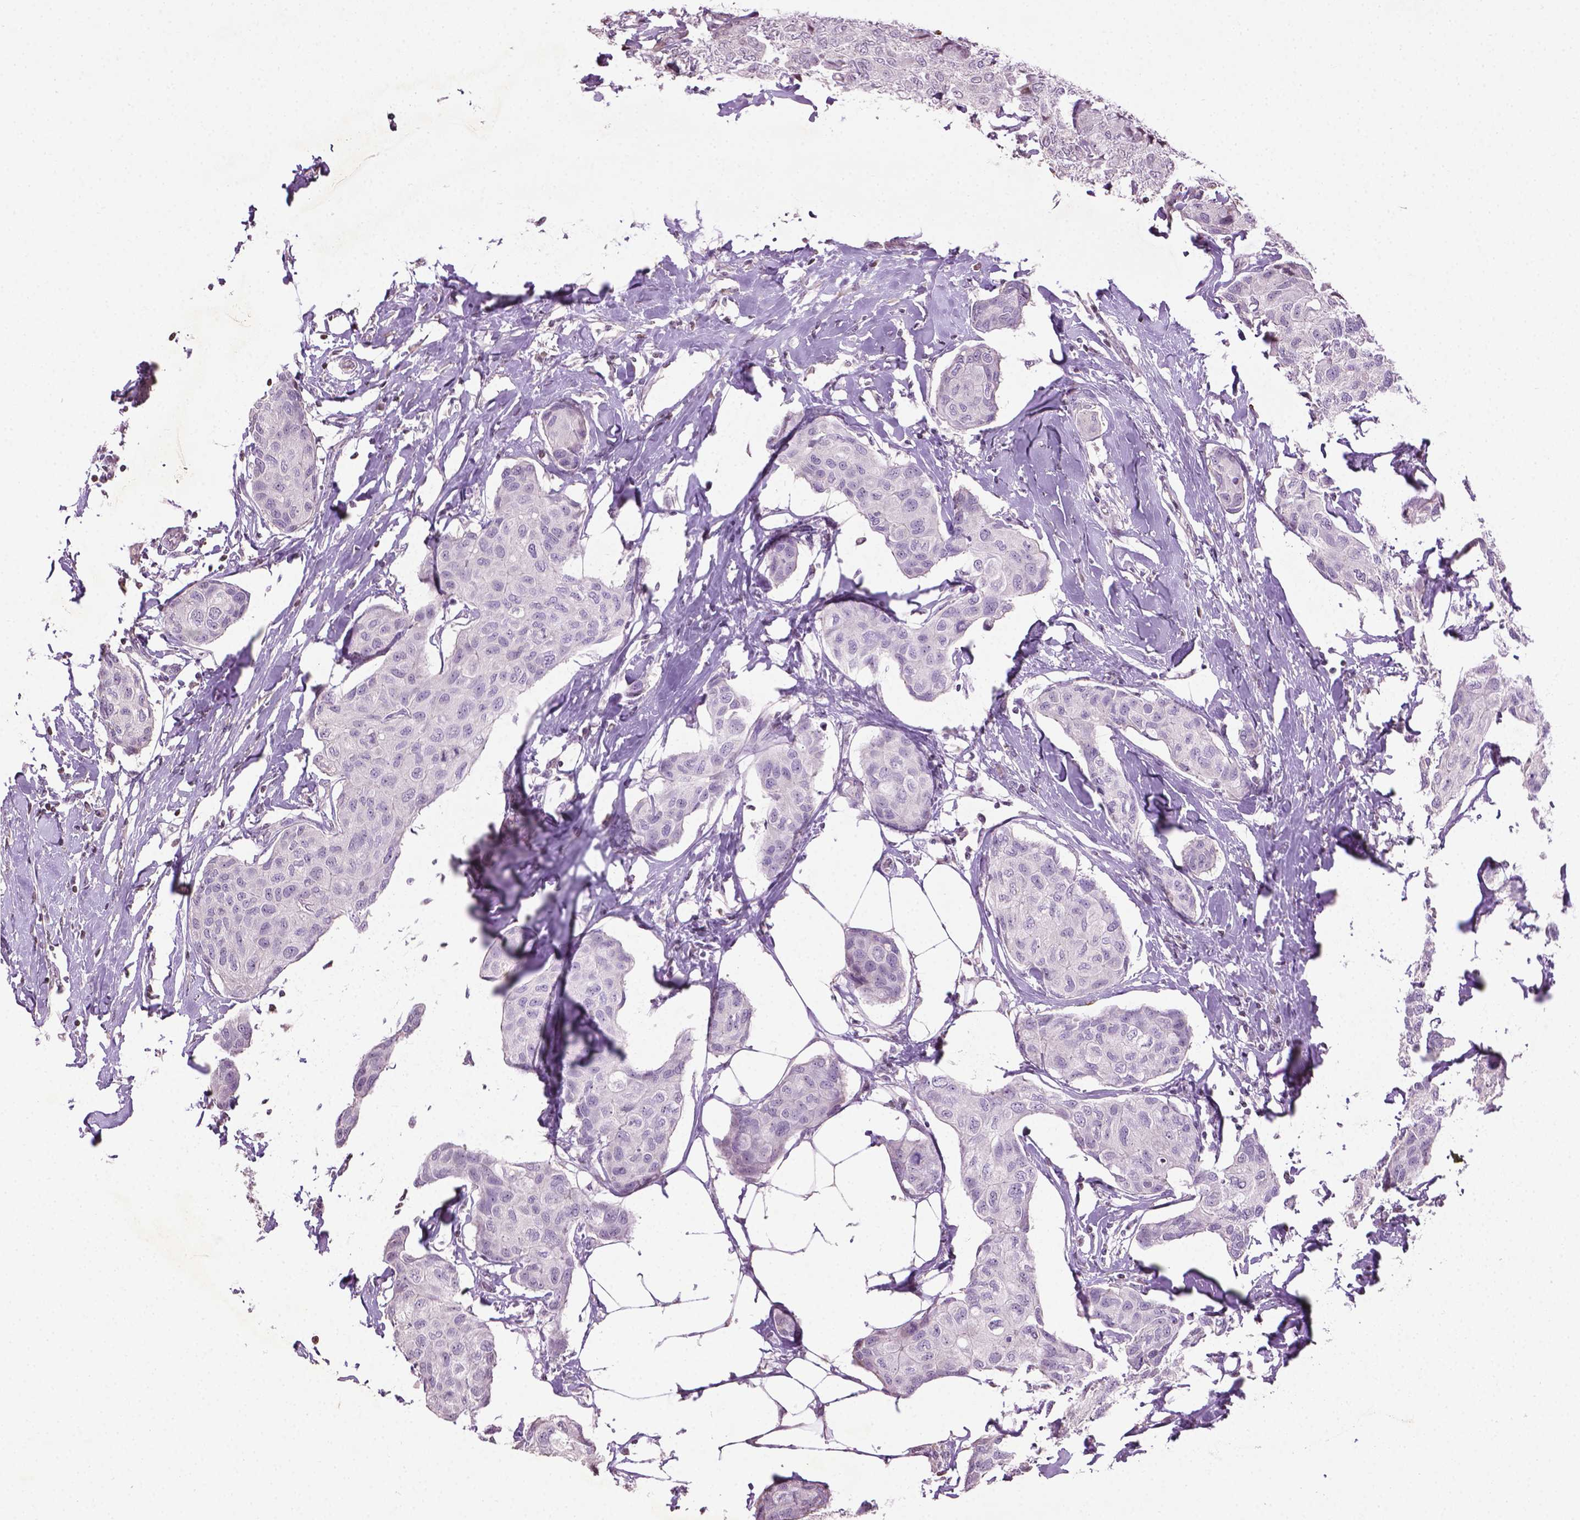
{"staining": {"intensity": "negative", "quantity": "none", "location": "none"}, "tissue": "breast cancer", "cell_type": "Tumor cells", "image_type": "cancer", "snomed": [{"axis": "morphology", "description": "Duct carcinoma"}, {"axis": "topography", "description": "Breast"}], "caption": "Tumor cells show no significant positivity in breast cancer (infiltrating ductal carcinoma).", "gene": "NTNG2", "patient": {"sex": "female", "age": 80}}